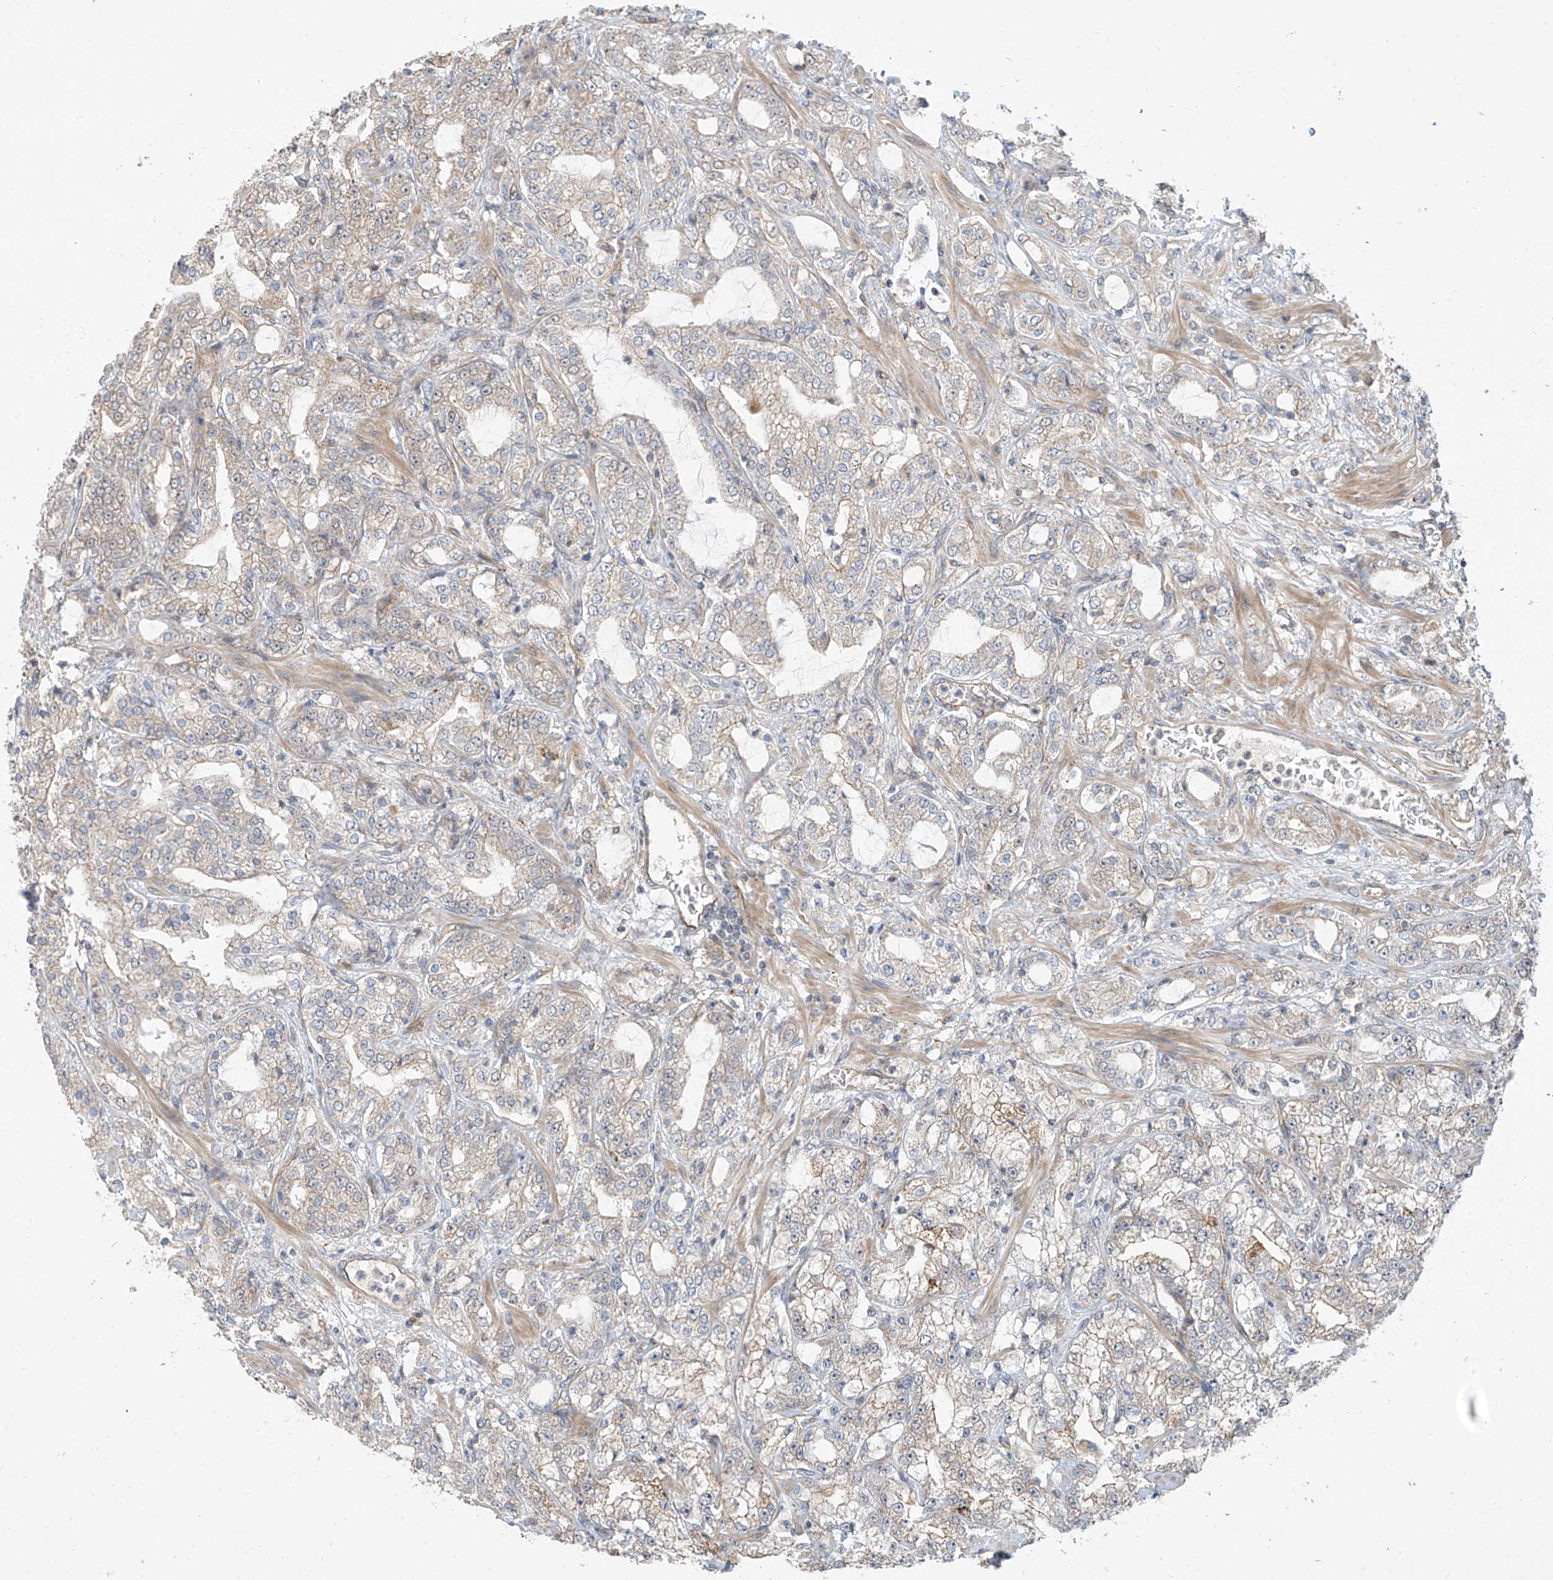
{"staining": {"intensity": "weak", "quantity": "<25%", "location": "cytoplasmic/membranous"}, "tissue": "prostate cancer", "cell_type": "Tumor cells", "image_type": "cancer", "snomed": [{"axis": "morphology", "description": "Adenocarcinoma, High grade"}, {"axis": "topography", "description": "Prostate"}], "caption": "Prostate cancer (high-grade adenocarcinoma) was stained to show a protein in brown. There is no significant staining in tumor cells.", "gene": "EPHX4", "patient": {"sex": "male", "age": 64}}